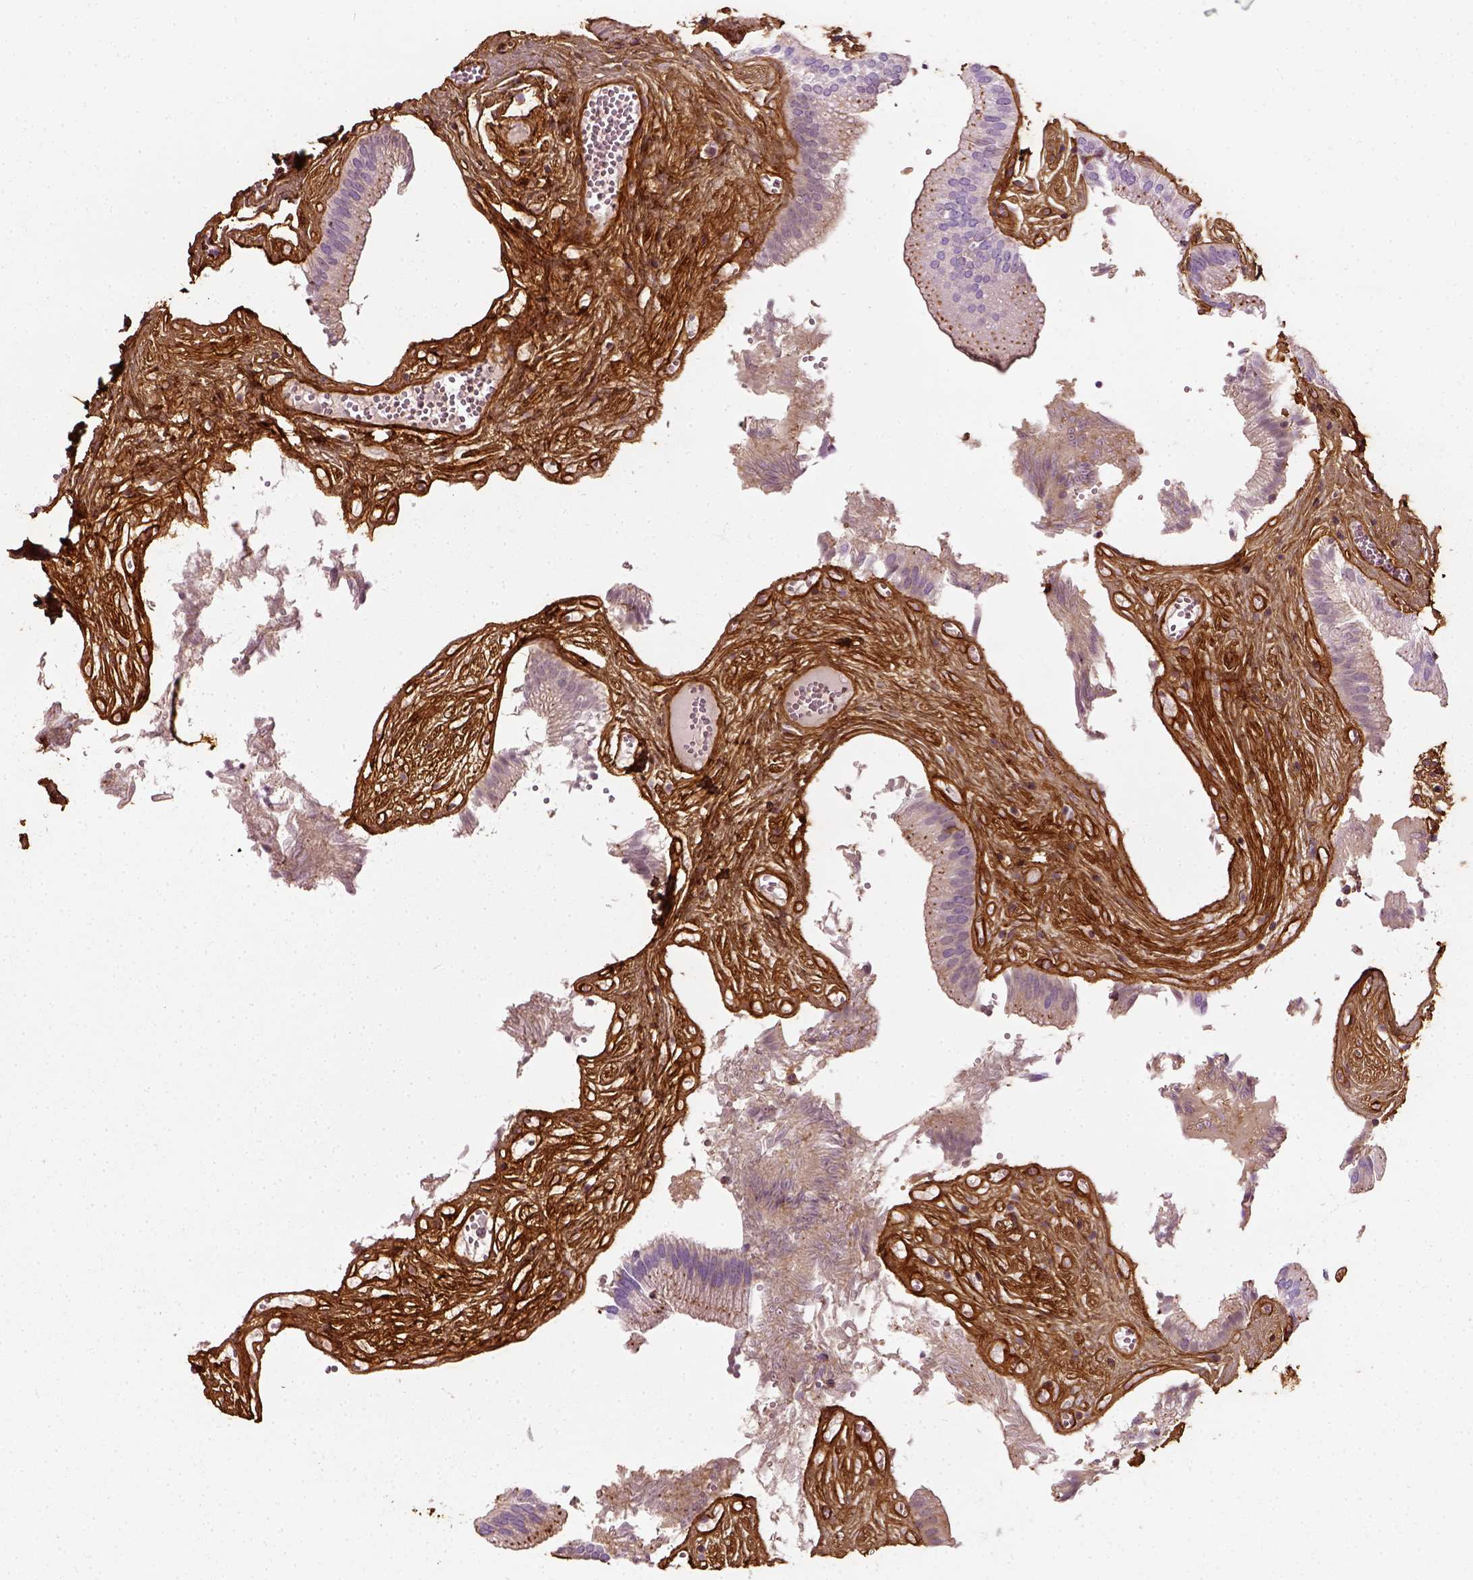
{"staining": {"intensity": "moderate", "quantity": "<25%", "location": "cytoplasmic/membranous"}, "tissue": "gallbladder", "cell_type": "Glandular cells", "image_type": "normal", "snomed": [{"axis": "morphology", "description": "Normal tissue, NOS"}, {"axis": "topography", "description": "Gallbladder"}, {"axis": "topography", "description": "Peripheral nerve tissue"}], "caption": "Immunohistochemistry of benign gallbladder reveals low levels of moderate cytoplasmic/membranous staining in approximately <25% of glandular cells. The staining was performed using DAB (3,3'-diaminobenzidine), with brown indicating positive protein expression. Nuclei are stained blue with hematoxylin.", "gene": "COL6A2", "patient": {"sex": "male", "age": 17}}